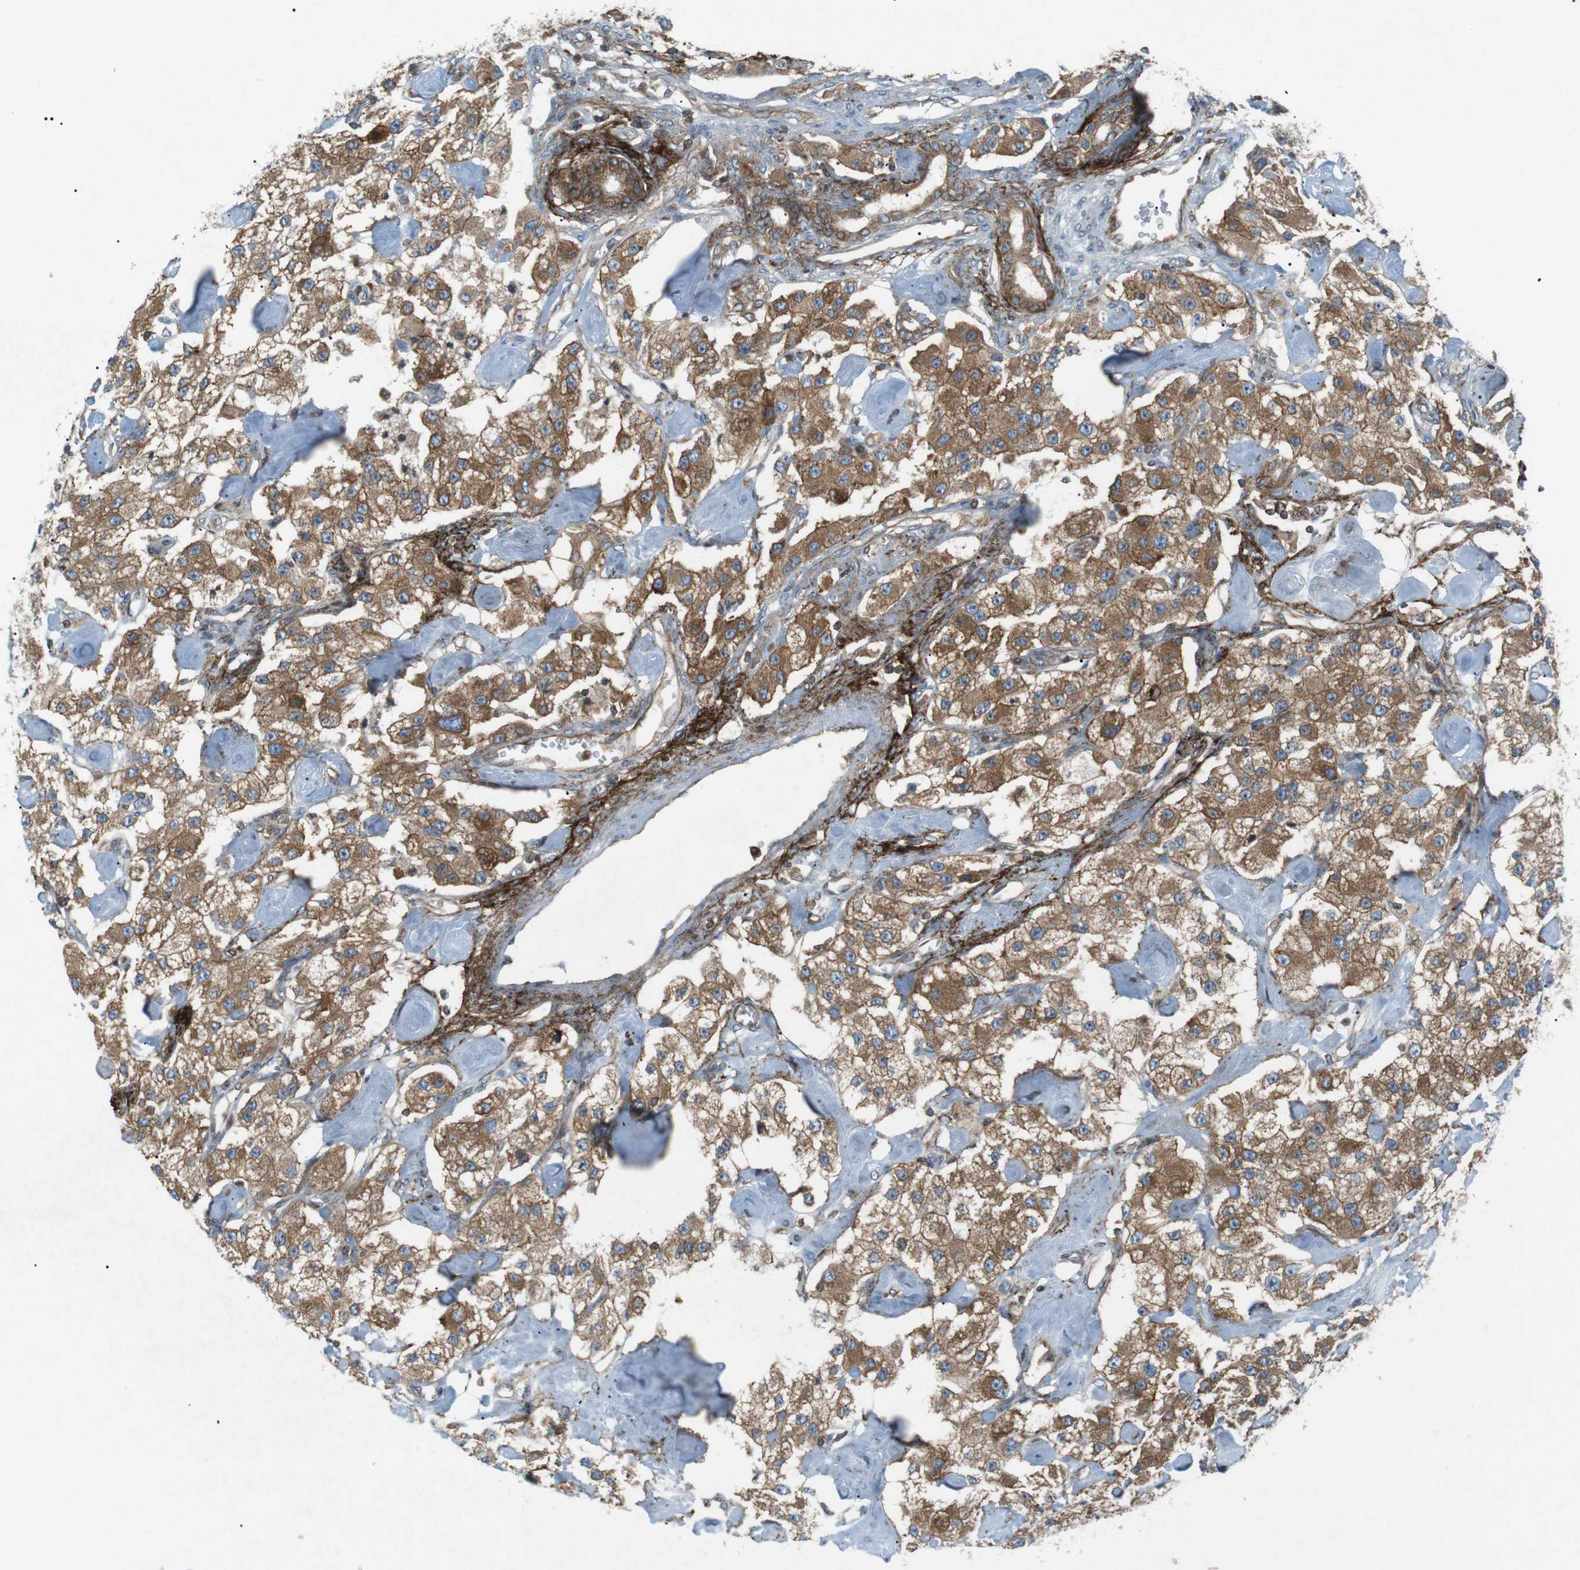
{"staining": {"intensity": "moderate", "quantity": ">75%", "location": "cytoplasmic/membranous"}, "tissue": "carcinoid", "cell_type": "Tumor cells", "image_type": "cancer", "snomed": [{"axis": "morphology", "description": "Carcinoid, malignant, NOS"}, {"axis": "topography", "description": "Pancreas"}], "caption": "IHC staining of carcinoid, which exhibits medium levels of moderate cytoplasmic/membranous expression in about >75% of tumor cells indicating moderate cytoplasmic/membranous protein expression. The staining was performed using DAB (3,3'-diaminobenzidine) (brown) for protein detection and nuclei were counterstained in hematoxylin (blue).", "gene": "FLII", "patient": {"sex": "male", "age": 41}}